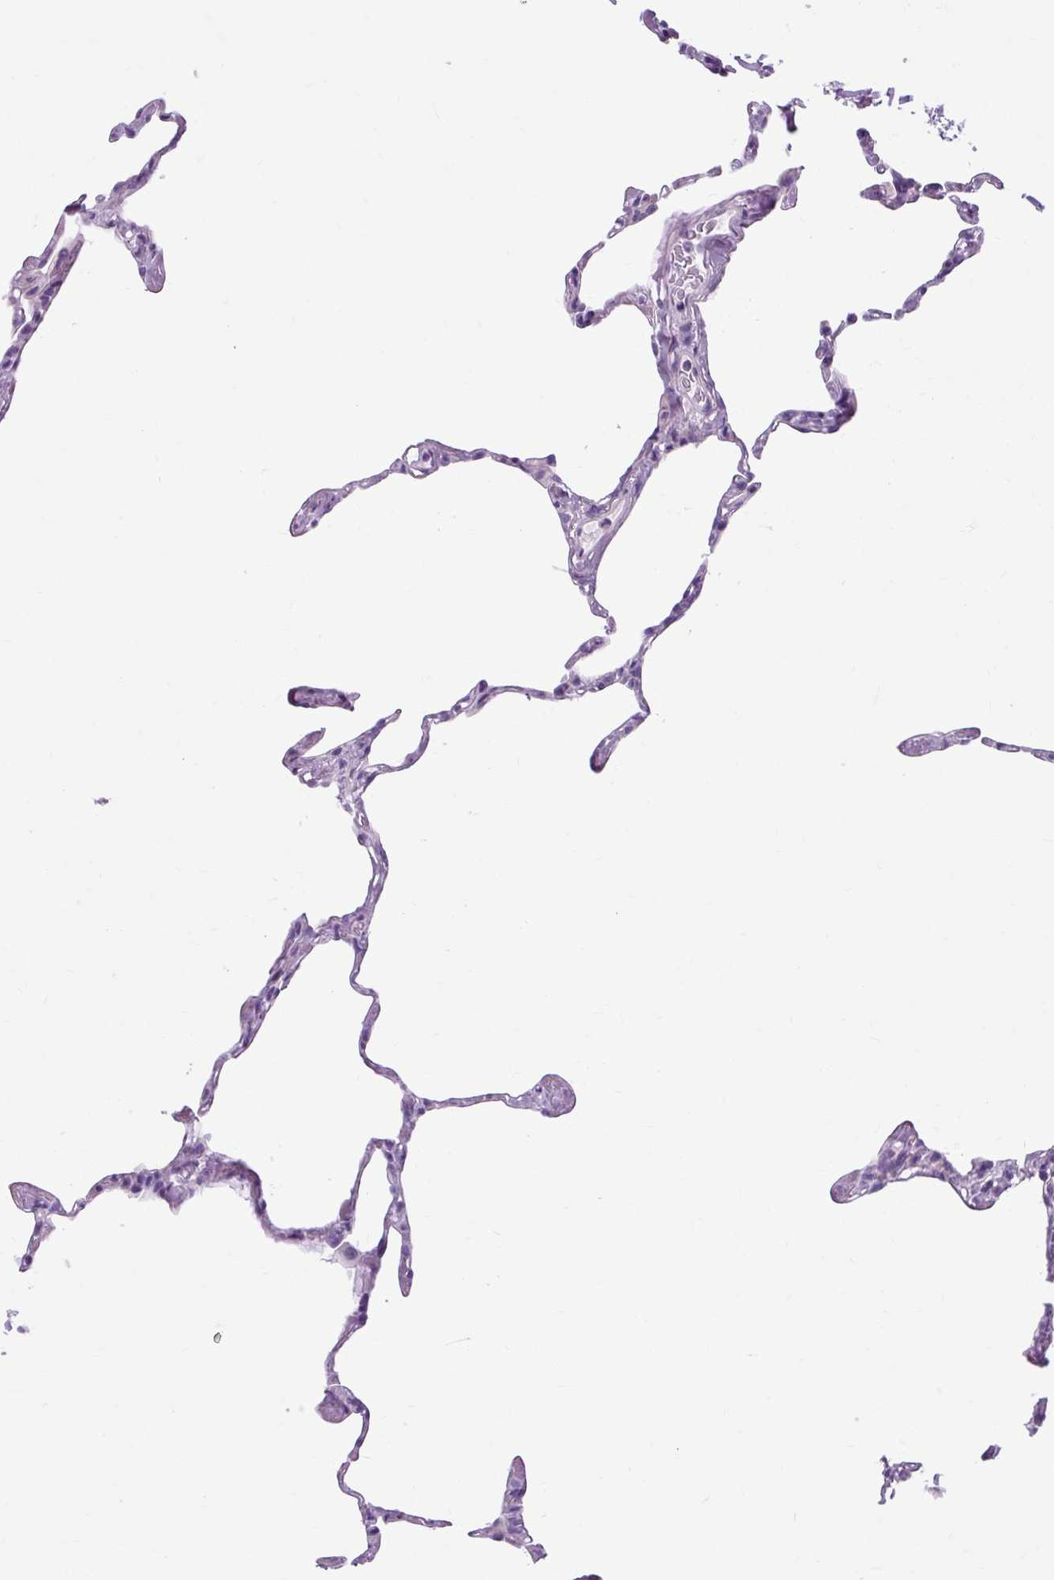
{"staining": {"intensity": "negative", "quantity": "none", "location": "none"}, "tissue": "lung", "cell_type": "Alveolar cells", "image_type": "normal", "snomed": [{"axis": "morphology", "description": "Normal tissue, NOS"}, {"axis": "topography", "description": "Lung"}], "caption": "Lung stained for a protein using IHC shows no positivity alveolar cells.", "gene": "OOEP", "patient": {"sex": "male", "age": 65}}